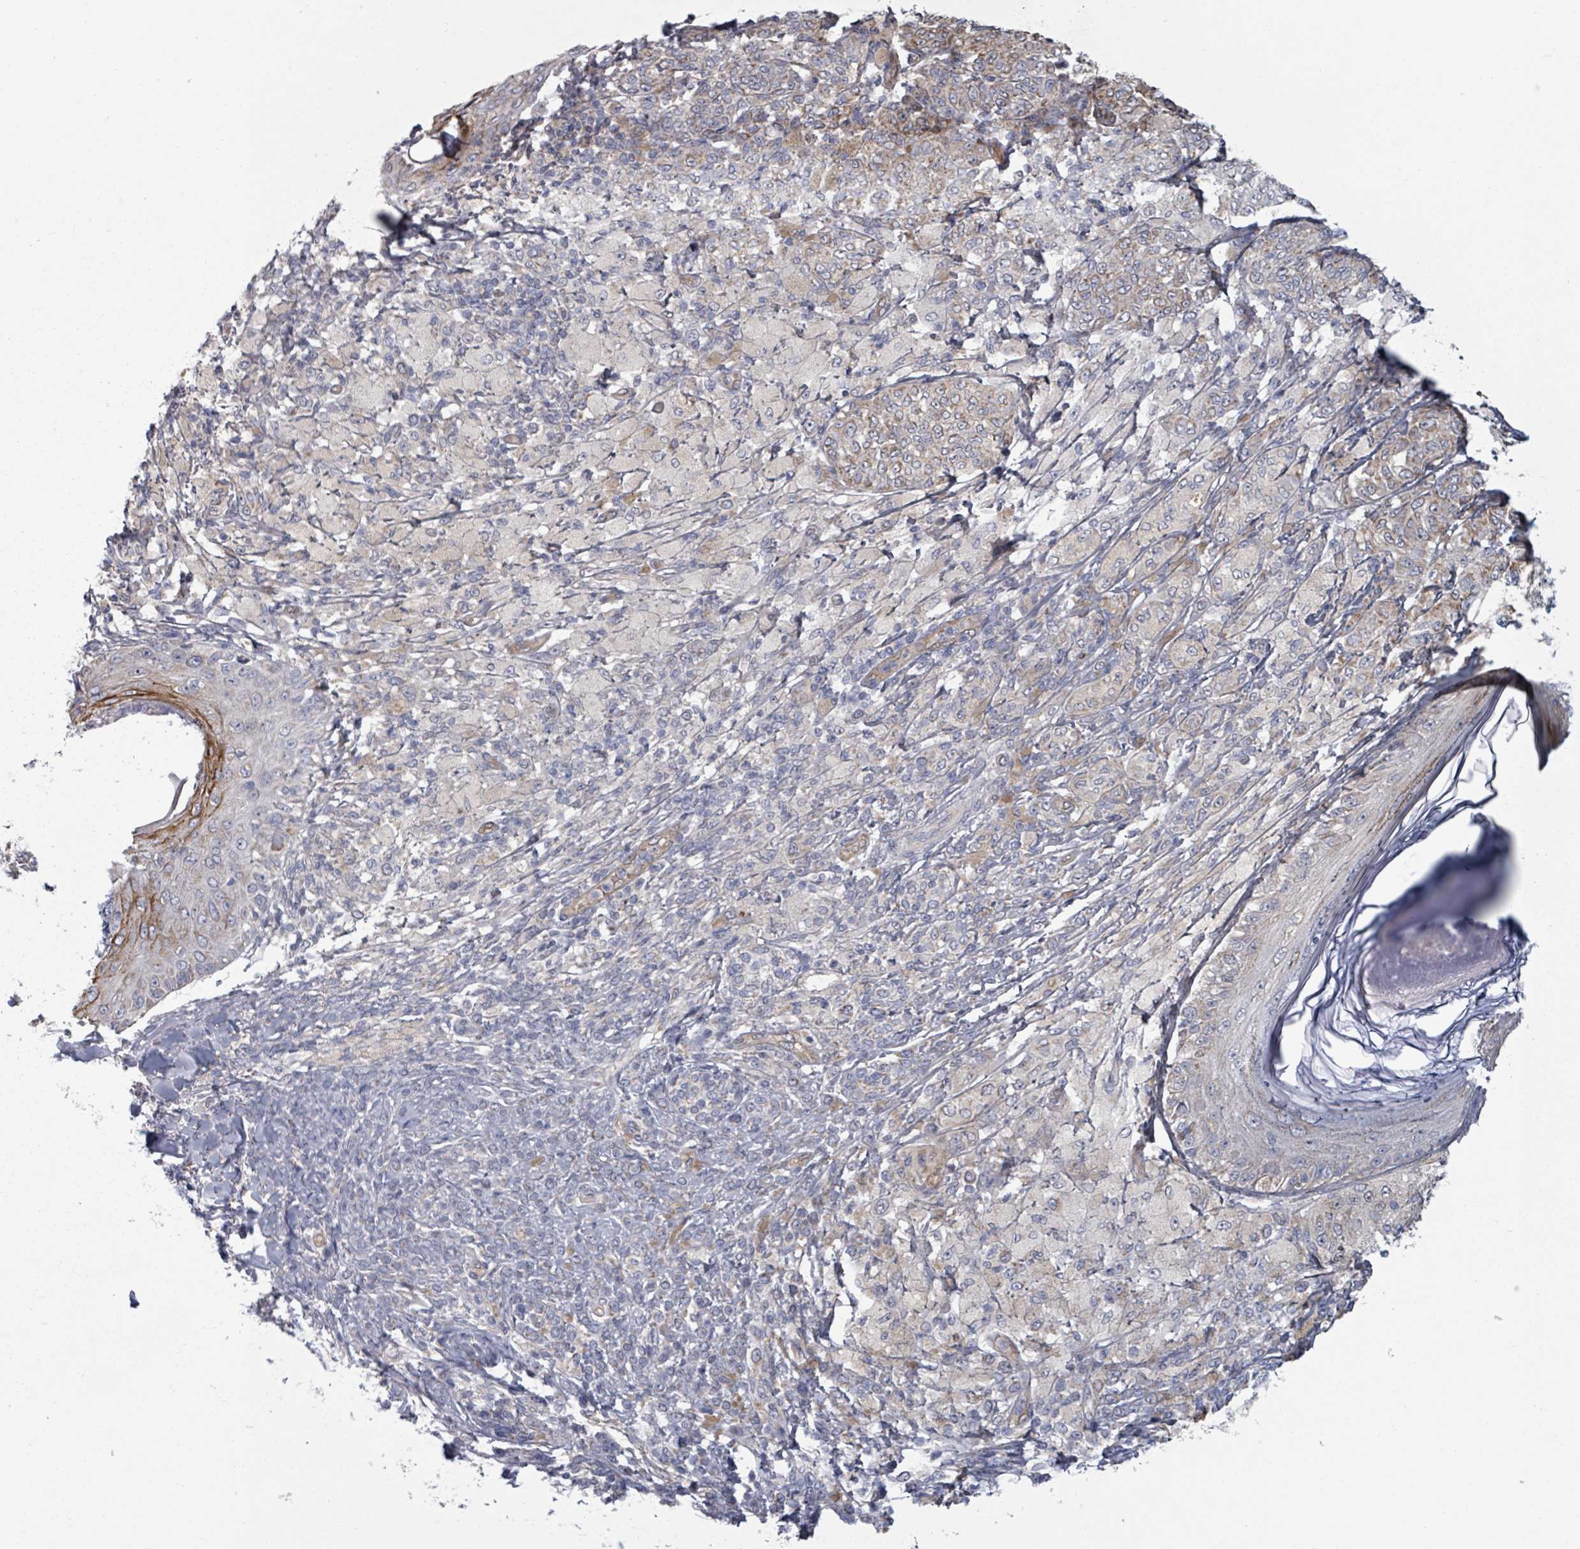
{"staining": {"intensity": "moderate", "quantity": "<25%", "location": "cytoplasmic/membranous"}, "tissue": "melanoma", "cell_type": "Tumor cells", "image_type": "cancer", "snomed": [{"axis": "morphology", "description": "Malignant melanoma, NOS"}, {"axis": "topography", "description": "Skin"}], "caption": "A histopathology image of human malignant melanoma stained for a protein shows moderate cytoplasmic/membranous brown staining in tumor cells.", "gene": "FKBP1A", "patient": {"sex": "male", "age": 42}}